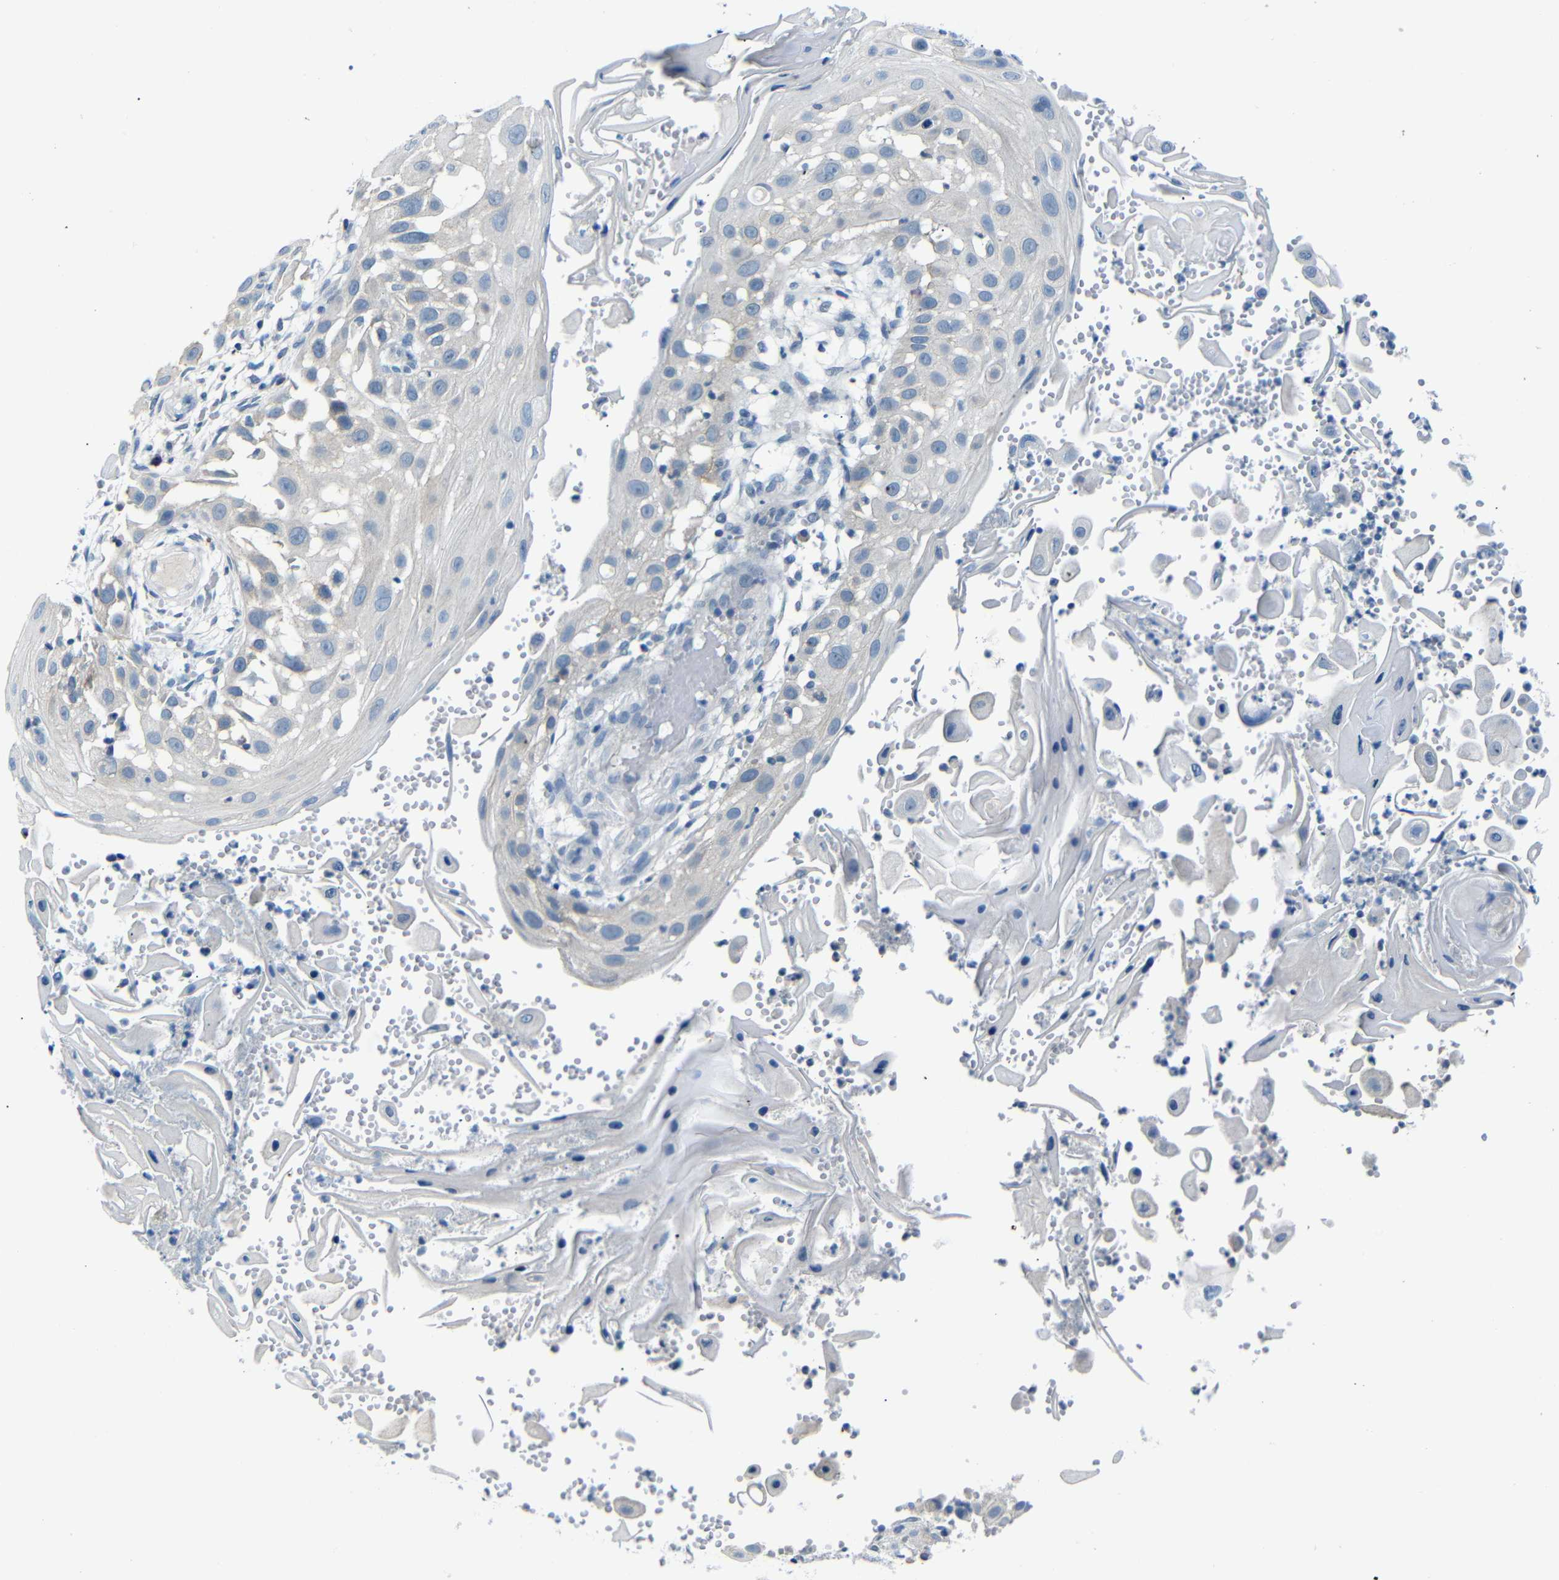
{"staining": {"intensity": "negative", "quantity": "none", "location": "none"}, "tissue": "skin cancer", "cell_type": "Tumor cells", "image_type": "cancer", "snomed": [{"axis": "morphology", "description": "Squamous cell carcinoma, NOS"}, {"axis": "topography", "description": "Skin"}], "caption": "Immunohistochemical staining of human skin squamous cell carcinoma demonstrates no significant expression in tumor cells.", "gene": "ANK3", "patient": {"sex": "female", "age": 44}}